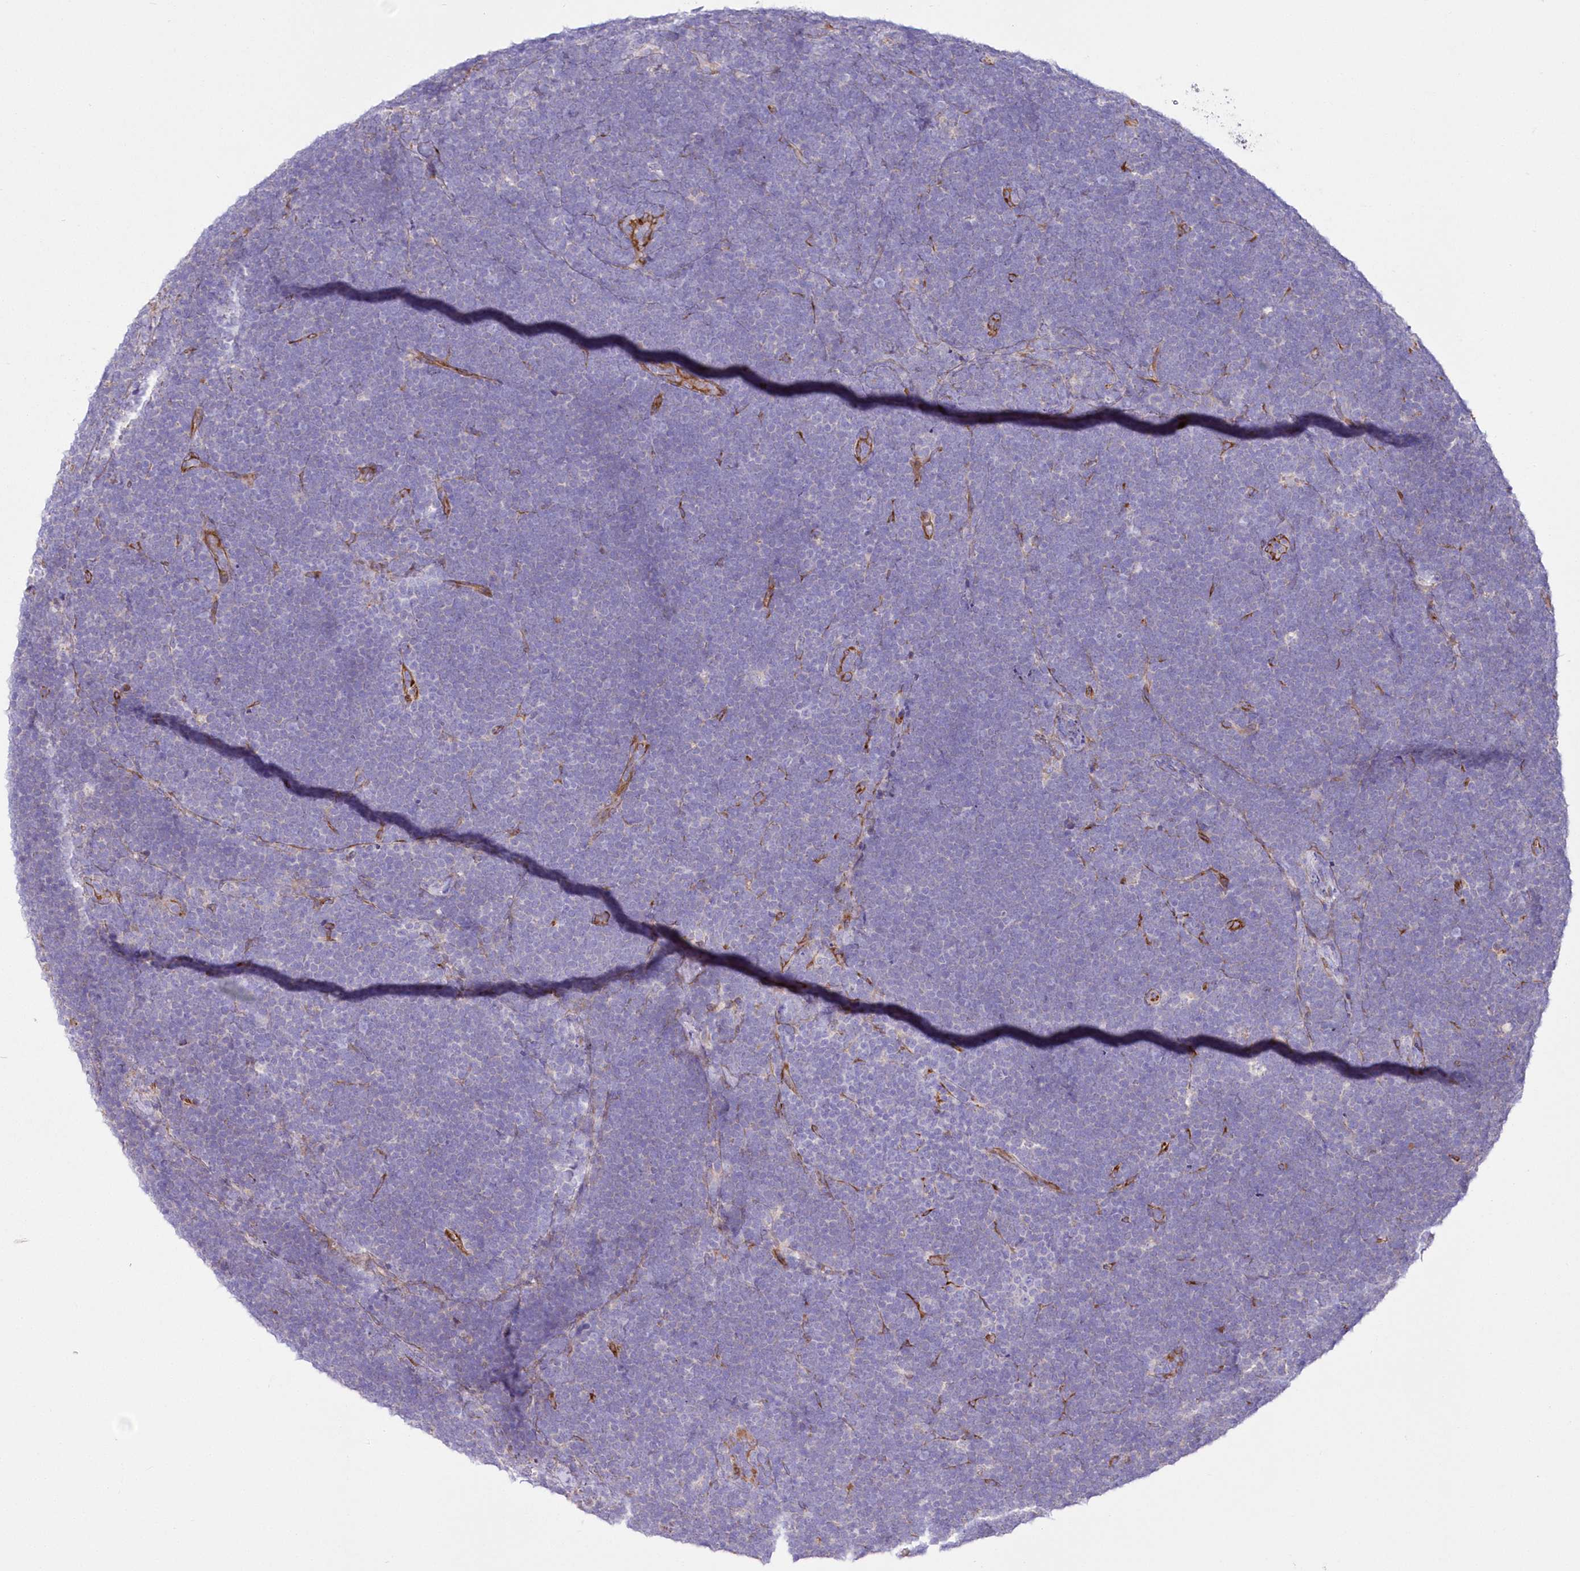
{"staining": {"intensity": "negative", "quantity": "none", "location": "none"}, "tissue": "lymphoma", "cell_type": "Tumor cells", "image_type": "cancer", "snomed": [{"axis": "morphology", "description": "Malignant lymphoma, non-Hodgkin's type, High grade"}, {"axis": "topography", "description": "Lymph node"}], "caption": "Tumor cells are negative for protein expression in human lymphoma. (DAB immunohistochemistry visualized using brightfield microscopy, high magnification).", "gene": "YTHDC2", "patient": {"sex": "male", "age": 13}}